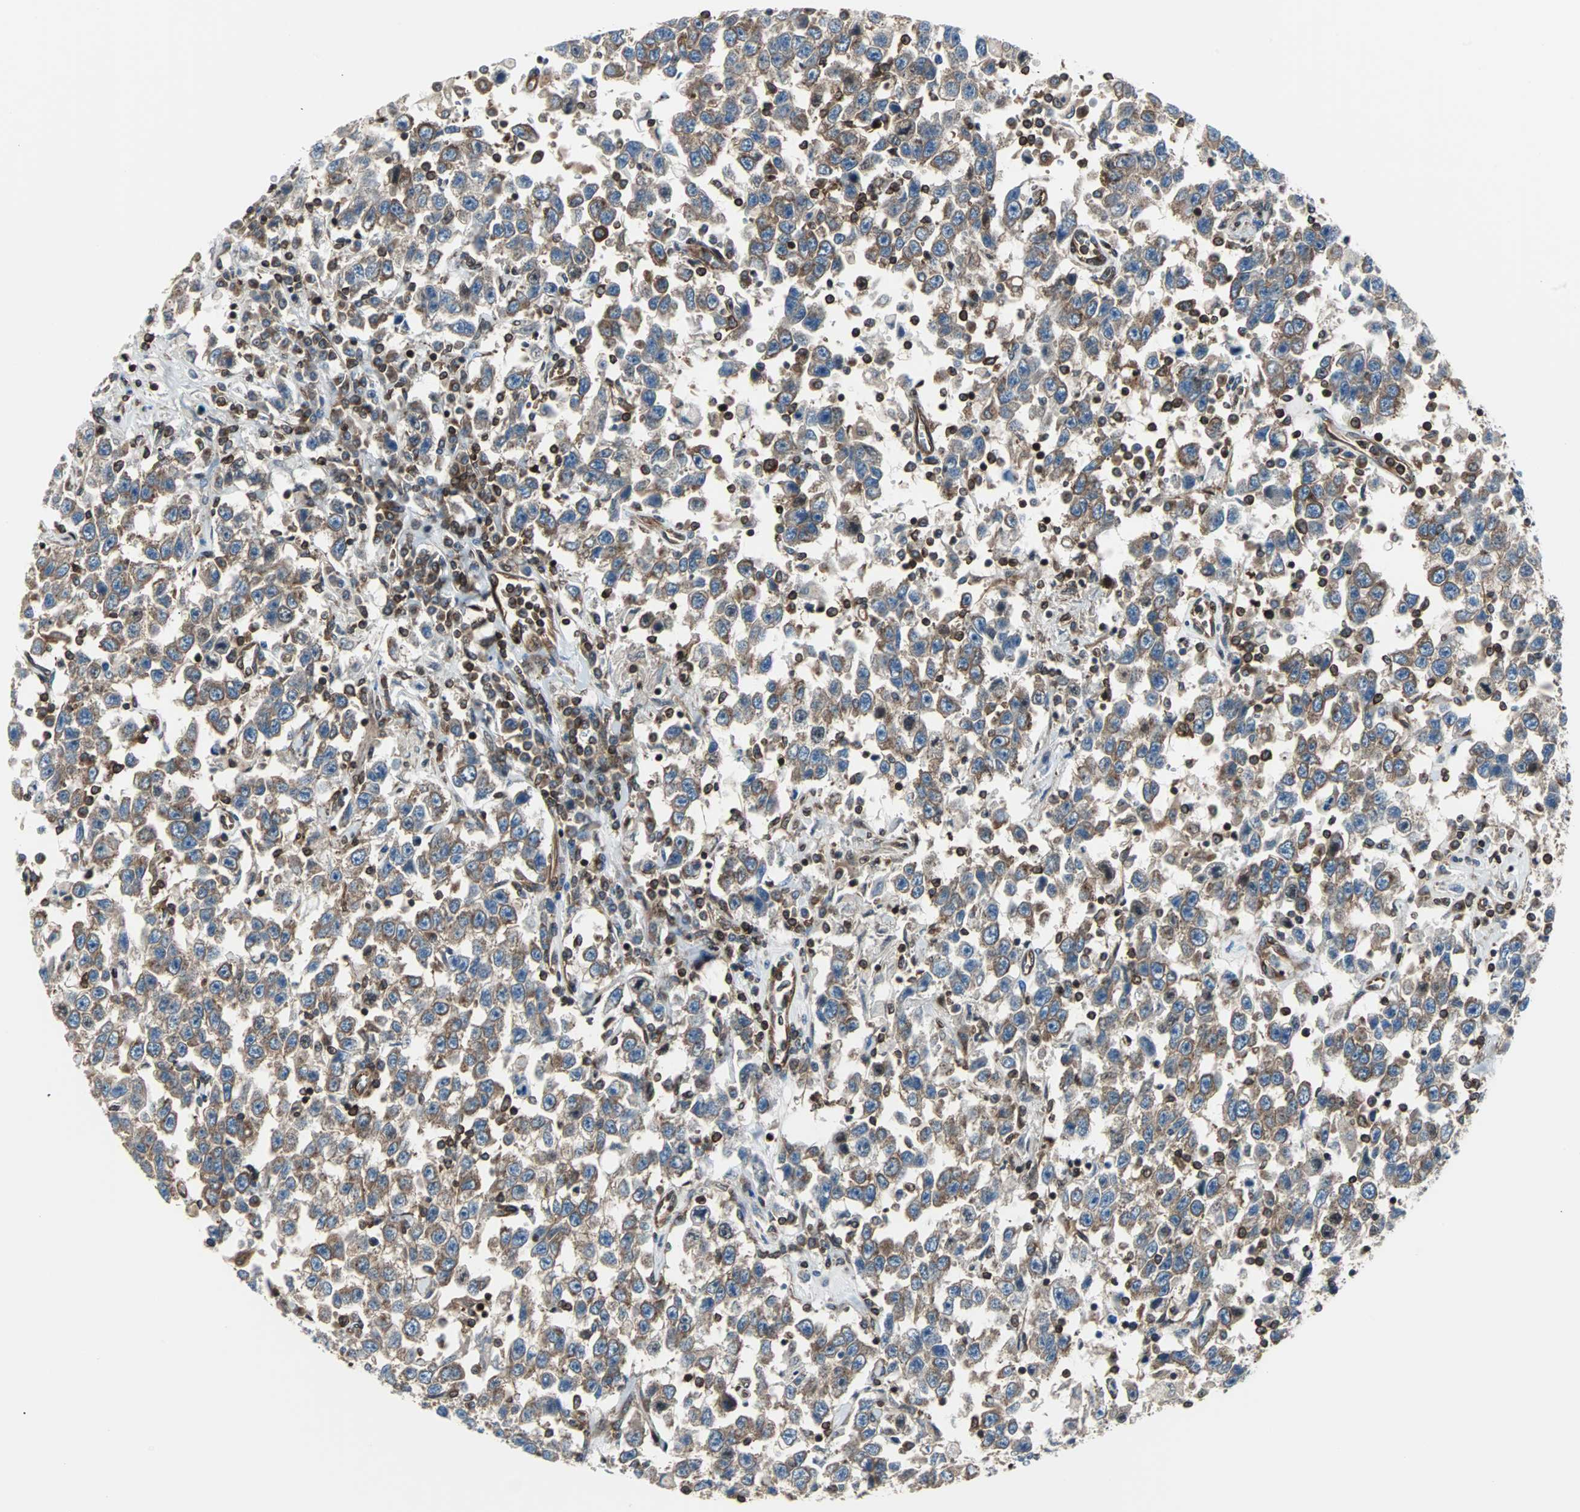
{"staining": {"intensity": "moderate", "quantity": ">75%", "location": "cytoplasmic/membranous"}, "tissue": "testis cancer", "cell_type": "Tumor cells", "image_type": "cancer", "snomed": [{"axis": "morphology", "description": "Seminoma, NOS"}, {"axis": "topography", "description": "Testis"}], "caption": "DAB immunohistochemical staining of testis seminoma displays moderate cytoplasmic/membranous protein positivity in about >75% of tumor cells.", "gene": "RELA", "patient": {"sex": "male", "age": 41}}